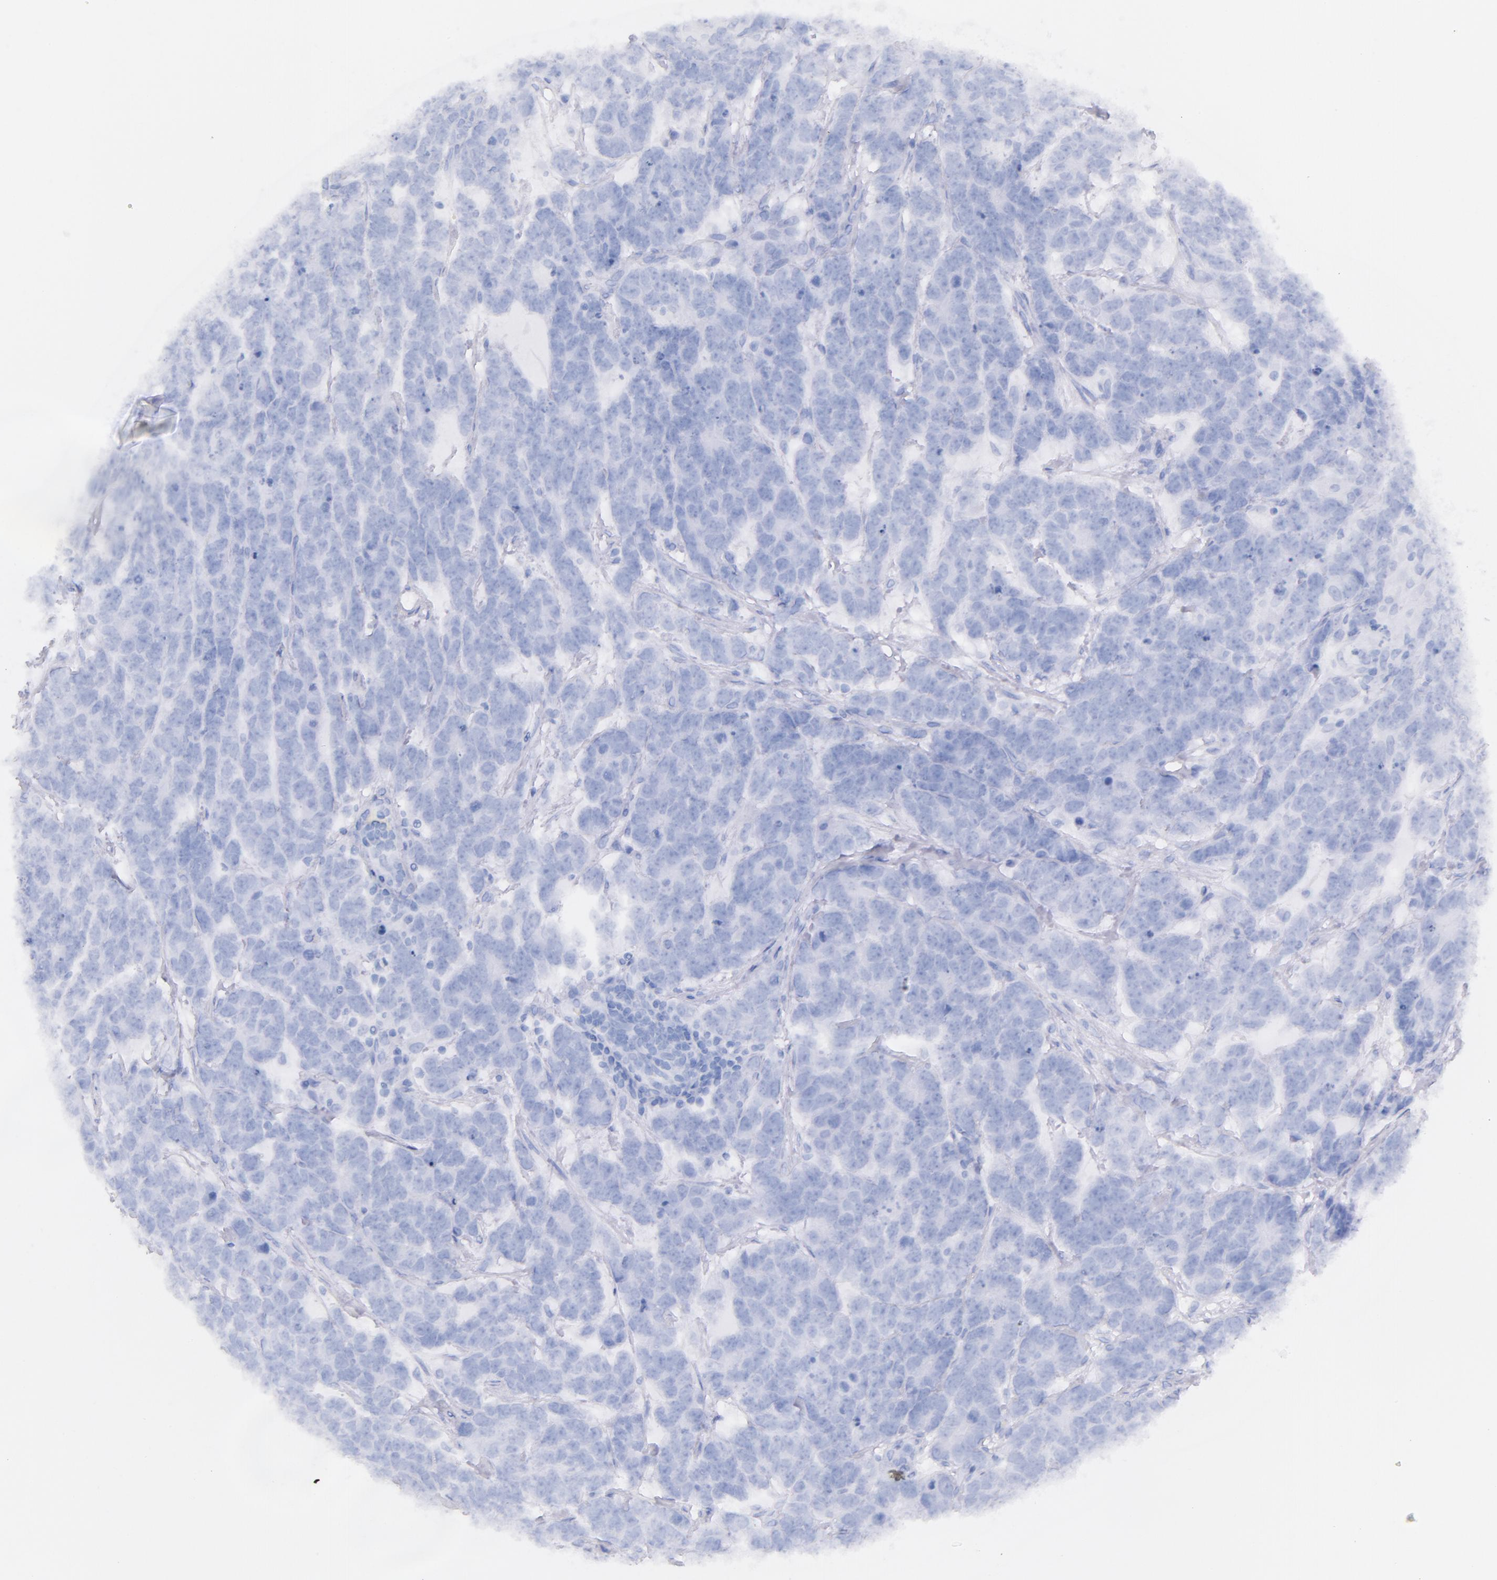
{"staining": {"intensity": "negative", "quantity": "none", "location": "none"}, "tissue": "testis cancer", "cell_type": "Tumor cells", "image_type": "cancer", "snomed": [{"axis": "morphology", "description": "Carcinoma, Embryonal, NOS"}, {"axis": "topography", "description": "Testis"}], "caption": "Protein analysis of testis cancer (embryonal carcinoma) reveals no significant positivity in tumor cells. (Brightfield microscopy of DAB (3,3'-diaminobenzidine) IHC at high magnification).", "gene": "CD44", "patient": {"sex": "male", "age": 26}}